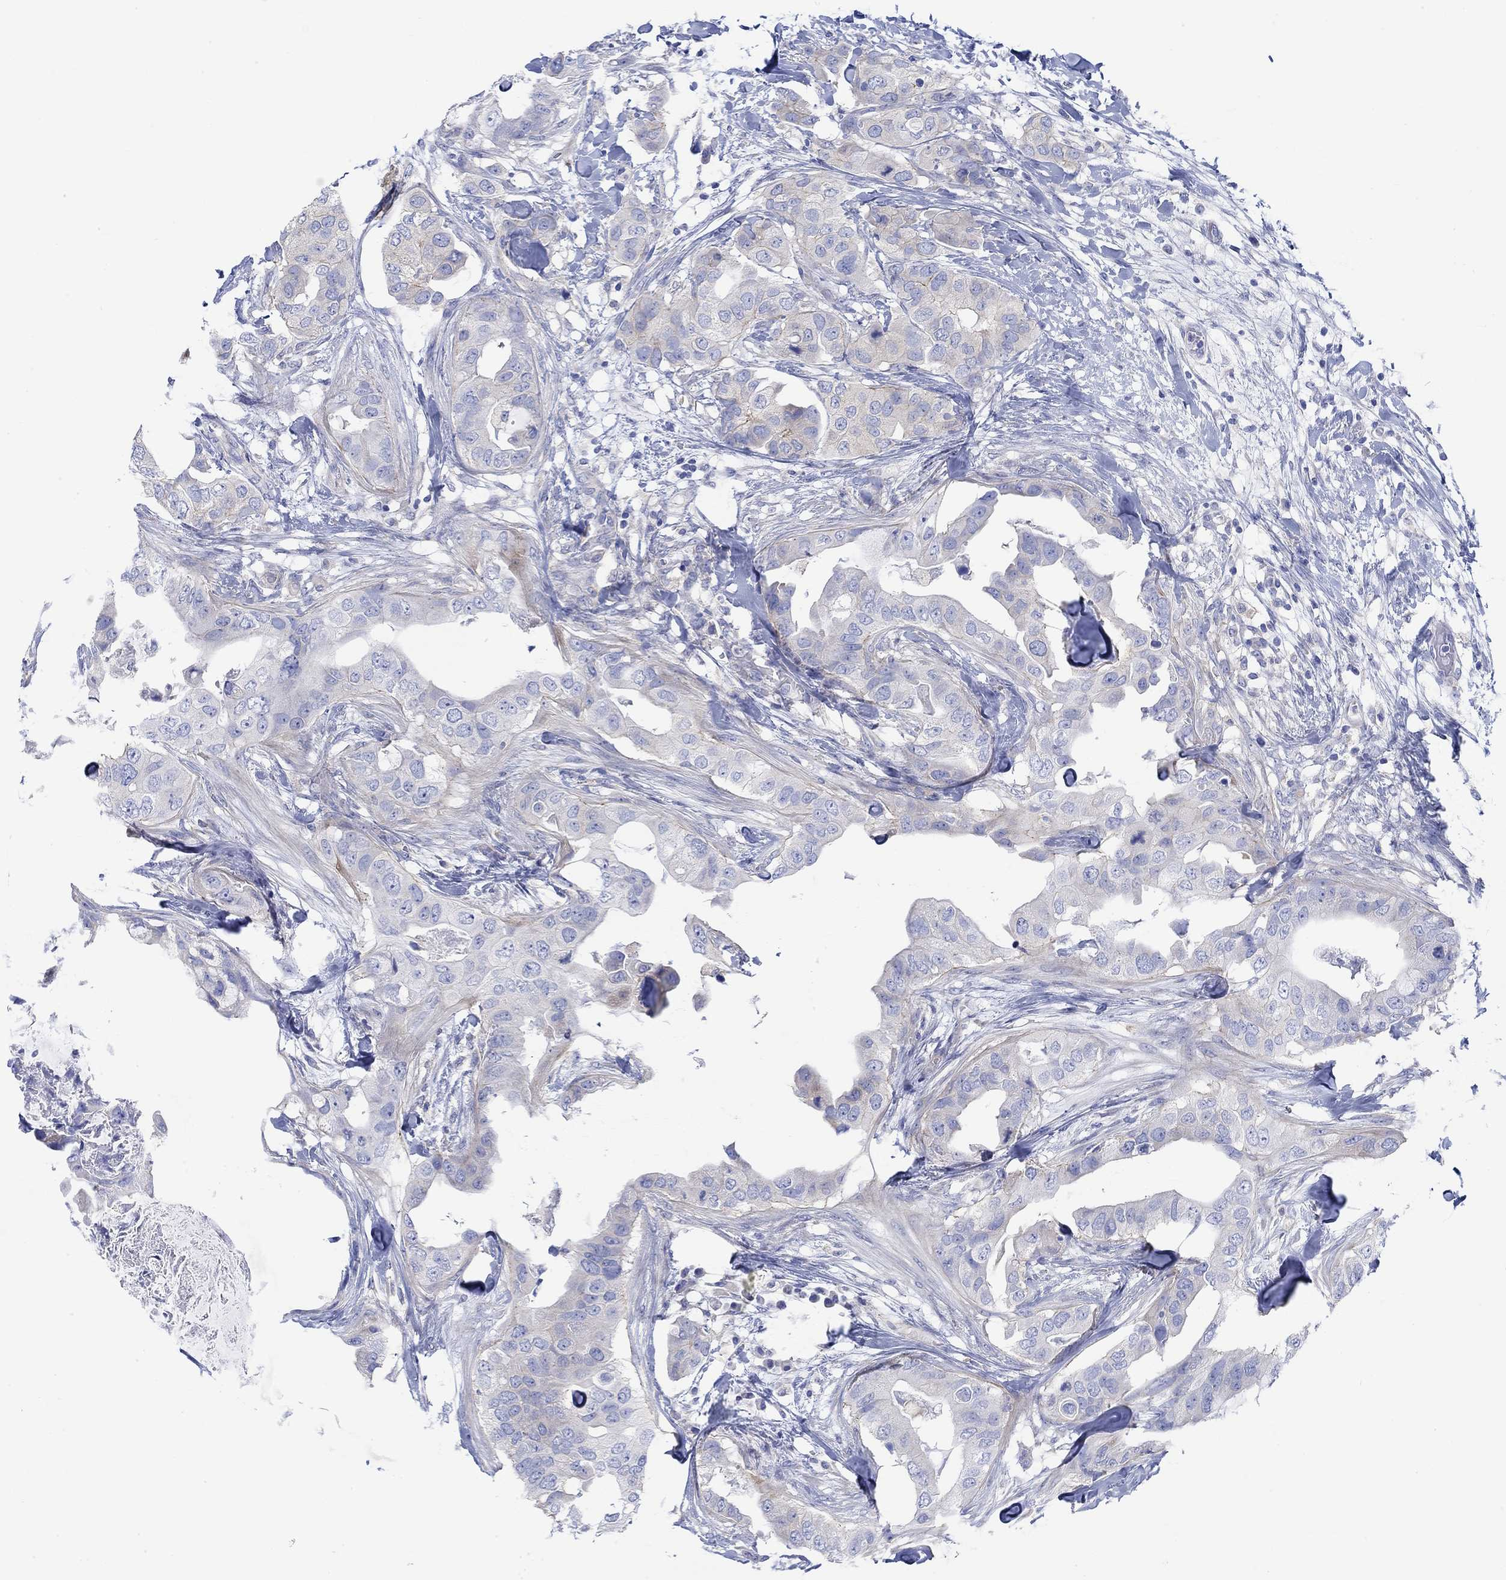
{"staining": {"intensity": "weak", "quantity": "<25%", "location": "cytoplasmic/membranous"}, "tissue": "breast cancer", "cell_type": "Tumor cells", "image_type": "cancer", "snomed": [{"axis": "morphology", "description": "Normal tissue, NOS"}, {"axis": "morphology", "description": "Duct carcinoma"}, {"axis": "topography", "description": "Breast"}], "caption": "There is no significant positivity in tumor cells of breast cancer.", "gene": "REEP6", "patient": {"sex": "female", "age": 40}}